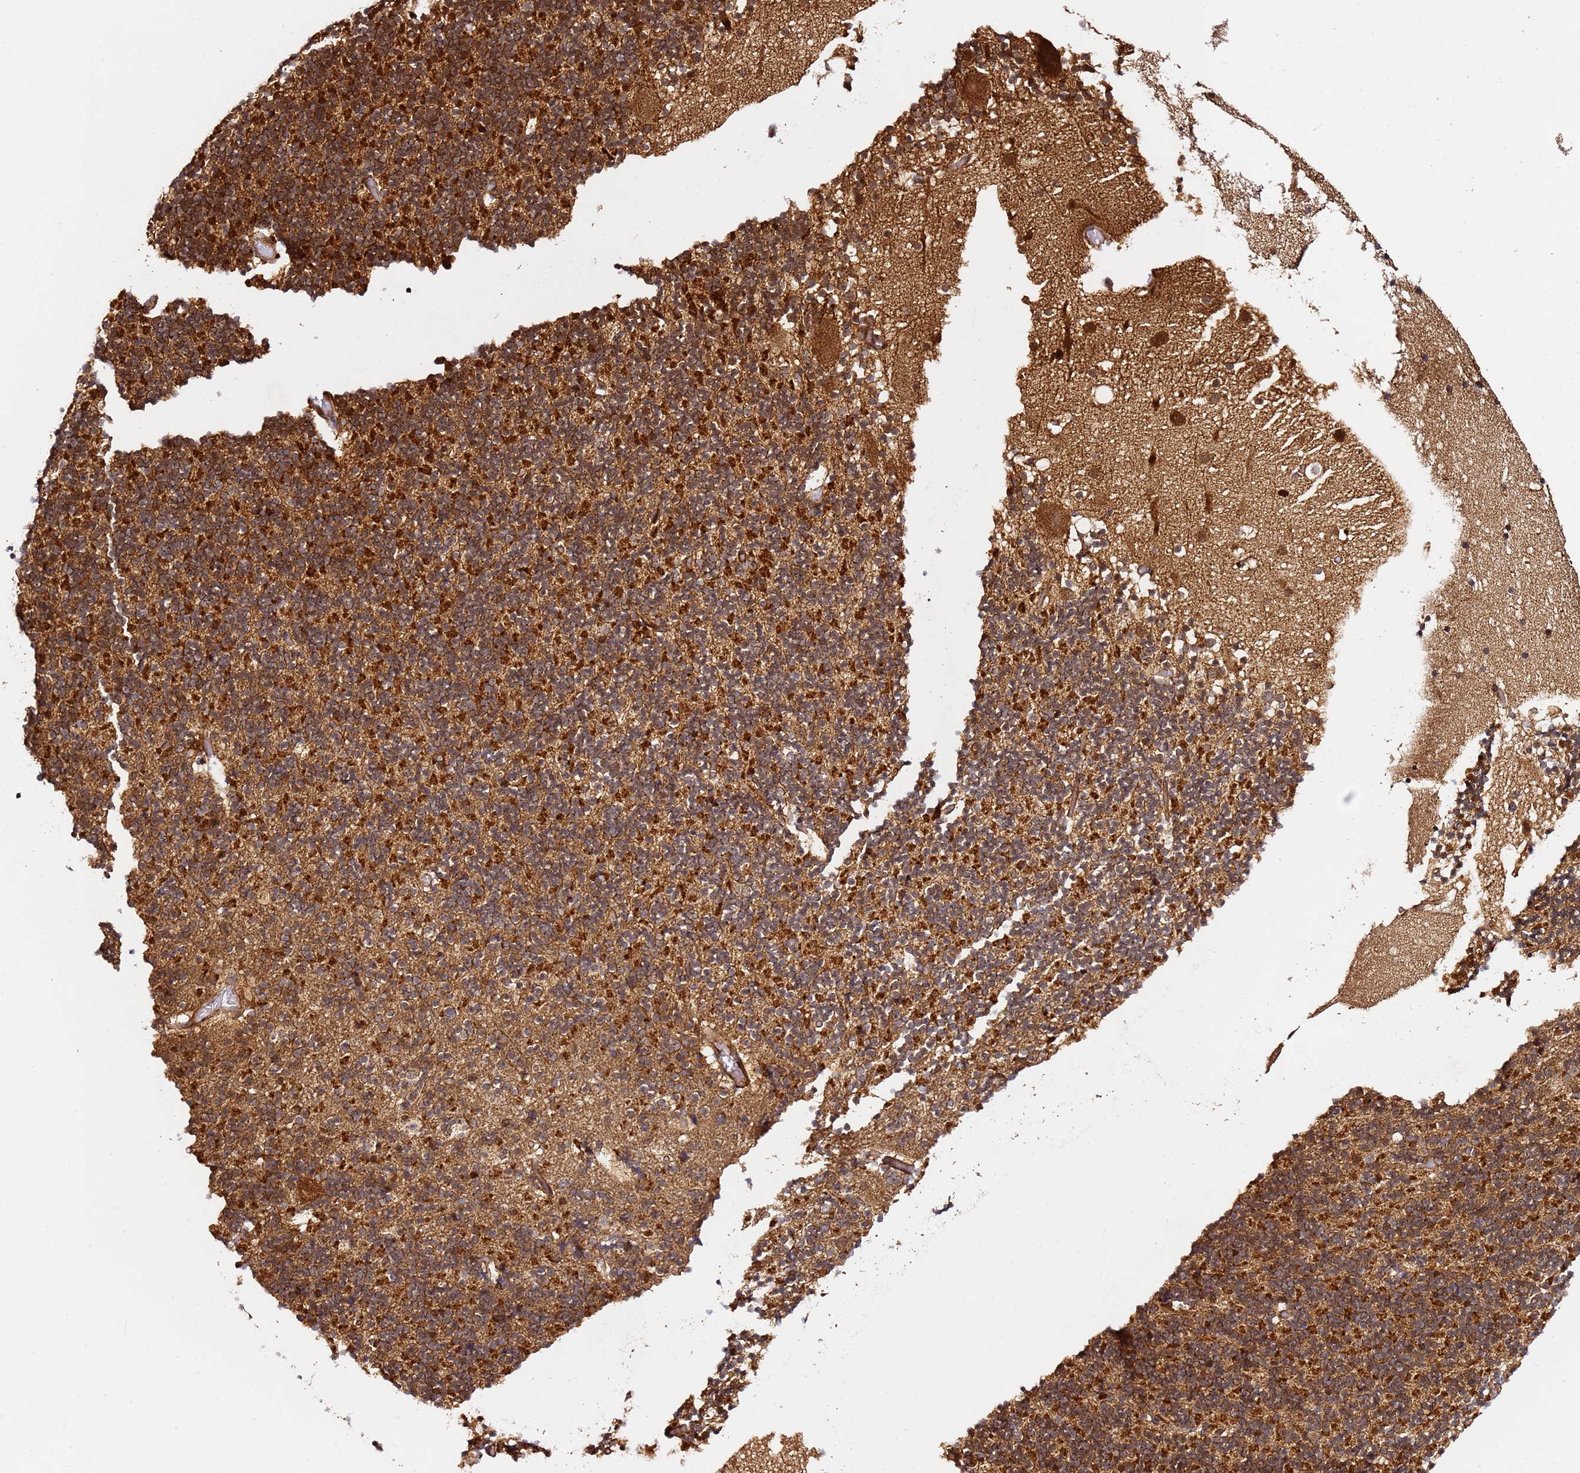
{"staining": {"intensity": "moderate", "quantity": ">75%", "location": "cytoplasmic/membranous,nuclear"}, "tissue": "cerebellum", "cell_type": "Cells in granular layer", "image_type": "normal", "snomed": [{"axis": "morphology", "description": "Normal tissue, NOS"}, {"axis": "topography", "description": "Cerebellum"}], "caption": "Cerebellum stained with DAB (3,3'-diaminobenzidine) IHC shows medium levels of moderate cytoplasmic/membranous,nuclear positivity in approximately >75% of cells in granular layer. The staining was performed using DAB, with brown indicating positive protein expression. Nuclei are stained blue with hematoxylin.", "gene": "SMOX", "patient": {"sex": "male", "age": 57}}